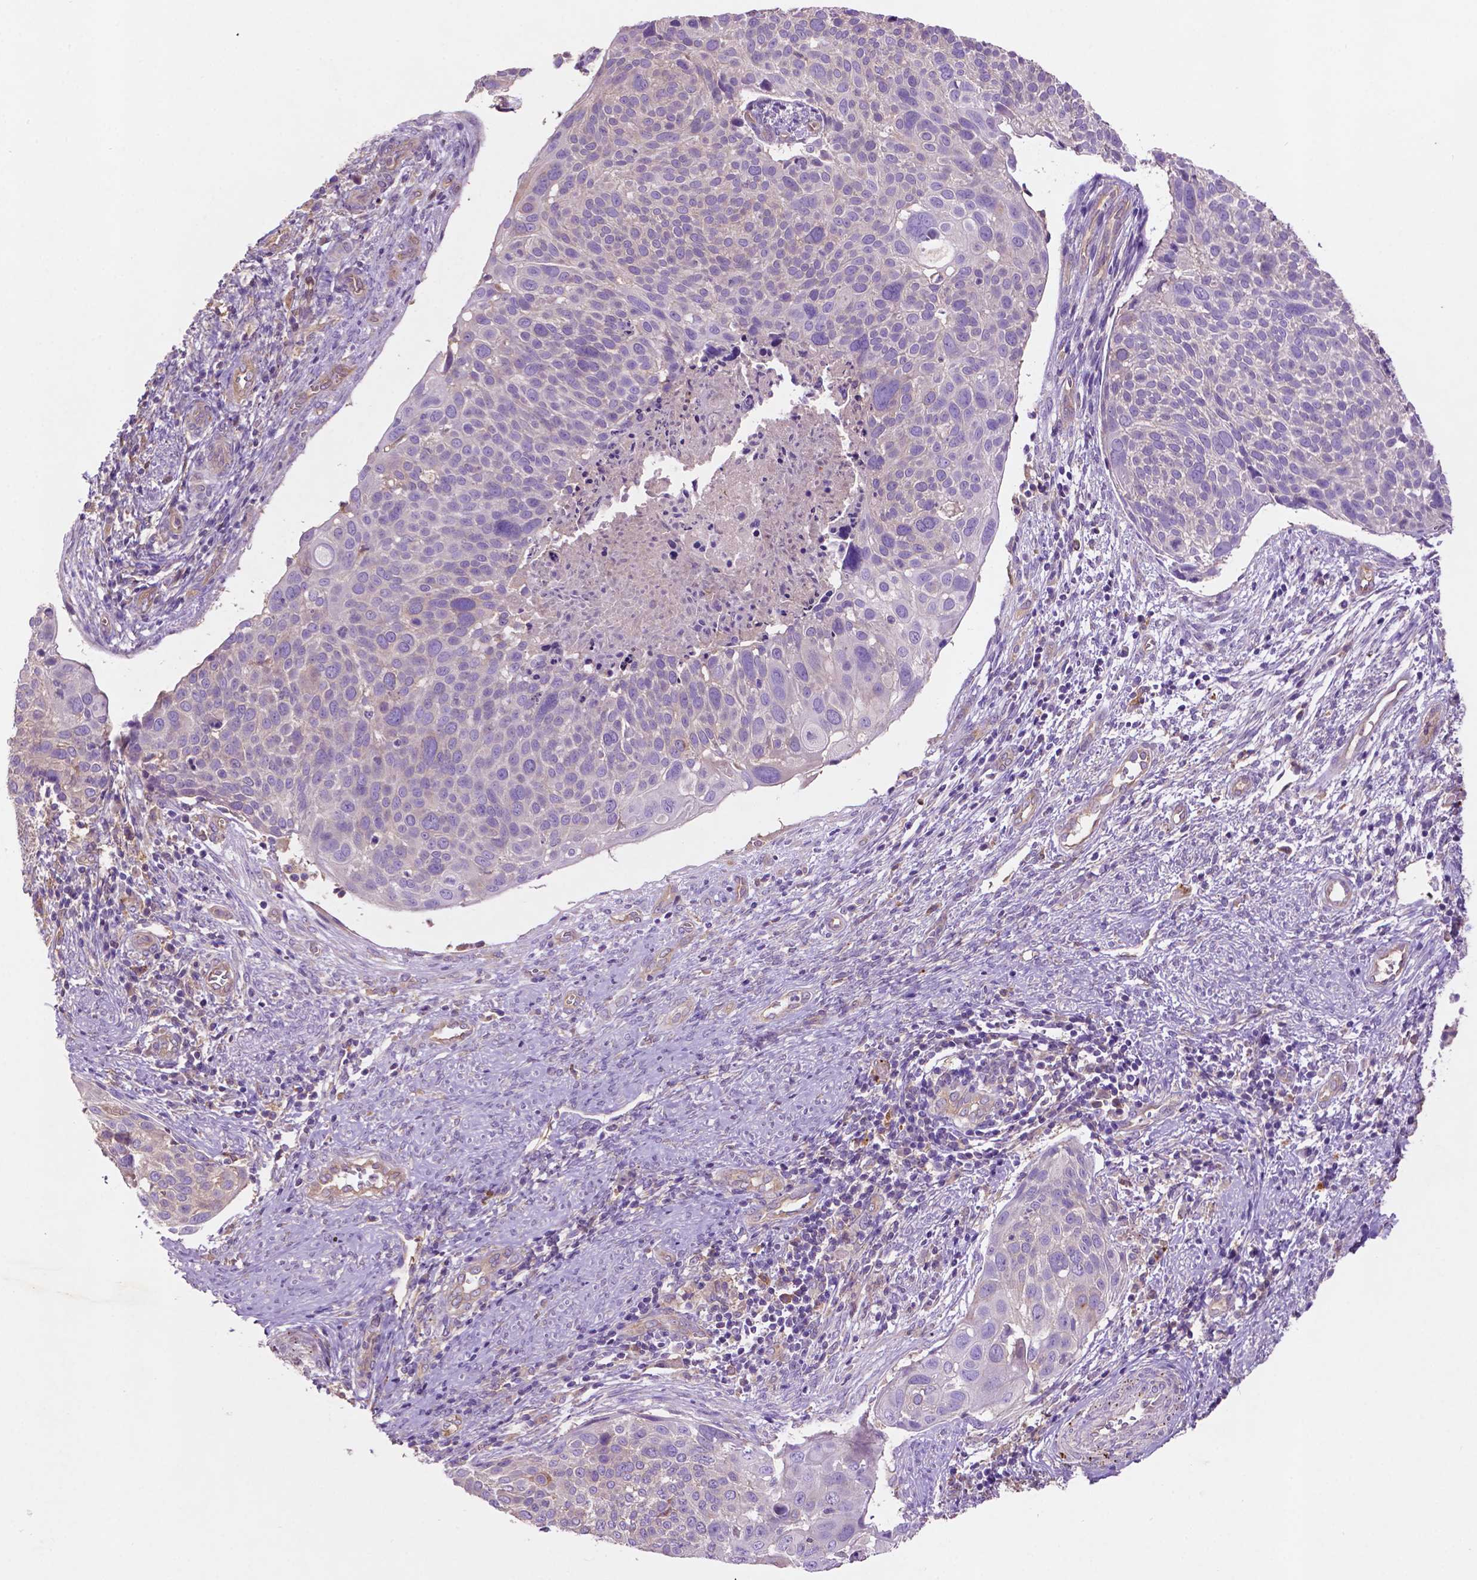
{"staining": {"intensity": "negative", "quantity": "none", "location": "none"}, "tissue": "cervical cancer", "cell_type": "Tumor cells", "image_type": "cancer", "snomed": [{"axis": "morphology", "description": "Squamous cell carcinoma, NOS"}, {"axis": "topography", "description": "Cervix"}], "caption": "Tumor cells are negative for protein expression in human cervical cancer (squamous cell carcinoma).", "gene": "GDPD5", "patient": {"sex": "female", "age": 39}}